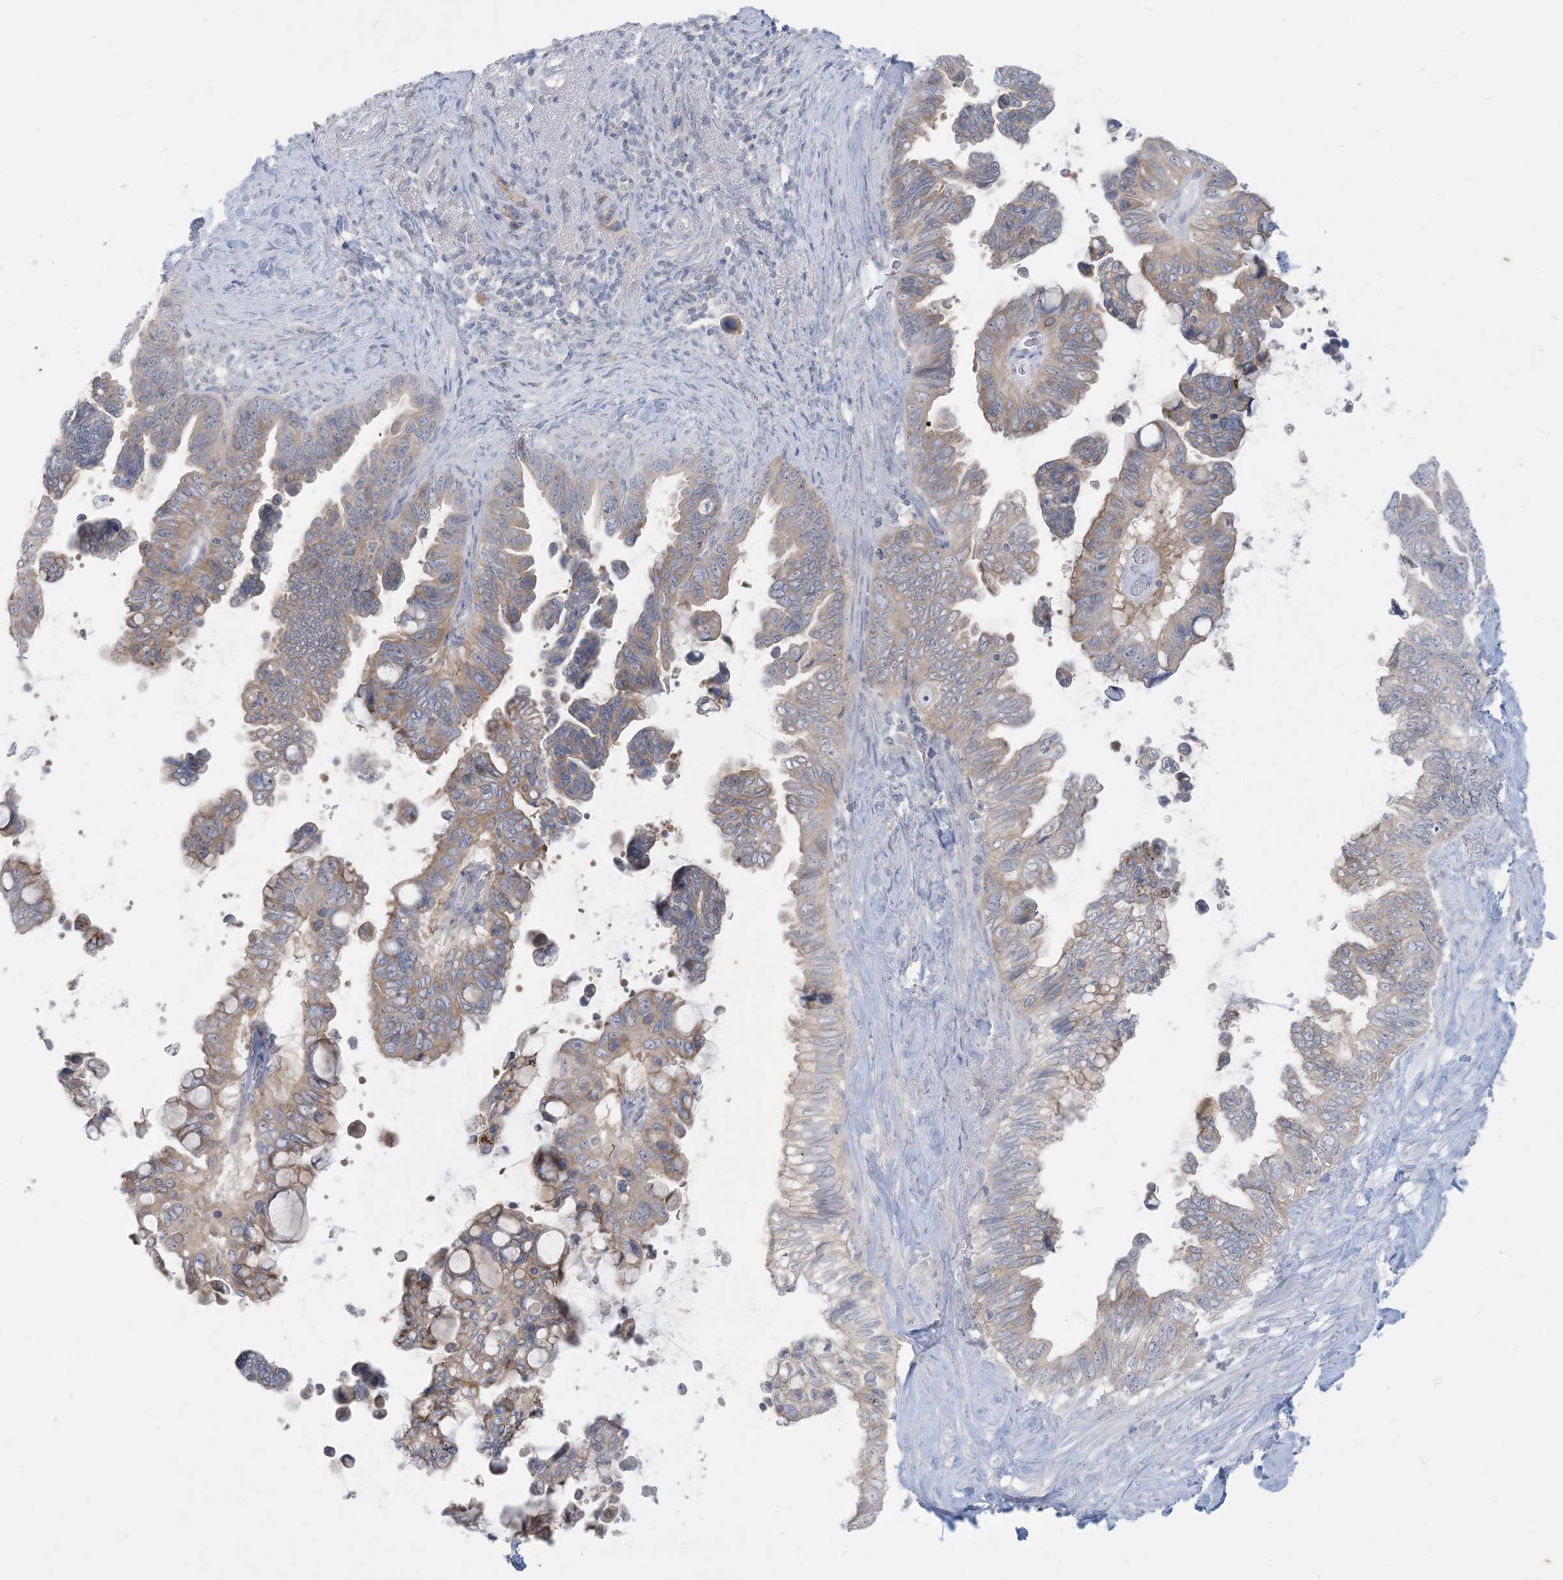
{"staining": {"intensity": "weak", "quantity": "<25%", "location": "cytoplasmic/membranous"}, "tissue": "pancreatic cancer", "cell_type": "Tumor cells", "image_type": "cancer", "snomed": [{"axis": "morphology", "description": "Adenocarcinoma, NOS"}, {"axis": "topography", "description": "Pancreas"}], "caption": "The histopathology image displays no significant expression in tumor cells of pancreatic cancer (adenocarcinoma).", "gene": "KIF3A", "patient": {"sex": "female", "age": 72}}